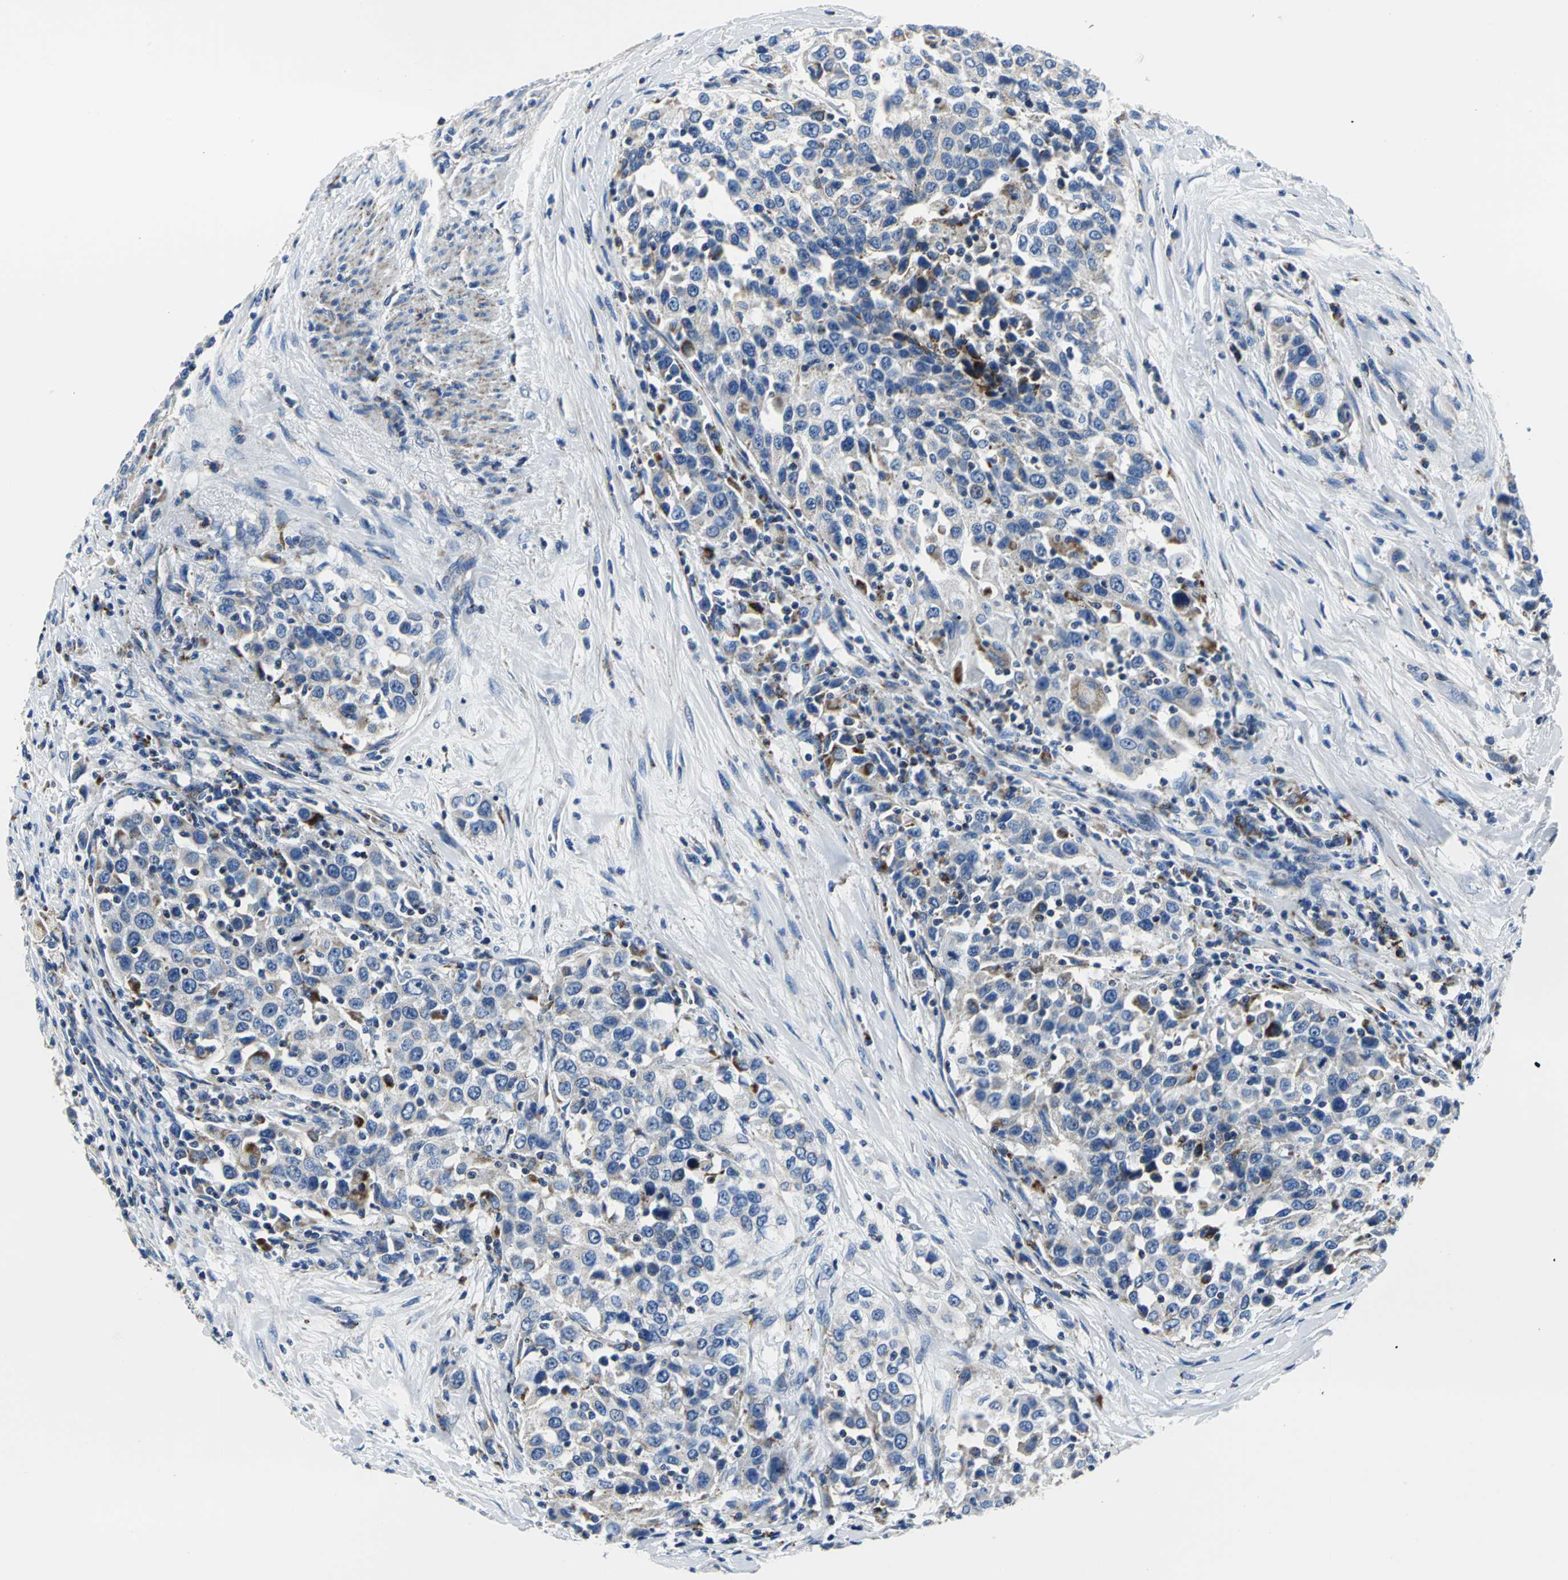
{"staining": {"intensity": "weak", "quantity": "<25%", "location": "cytoplasmic/membranous"}, "tissue": "urothelial cancer", "cell_type": "Tumor cells", "image_type": "cancer", "snomed": [{"axis": "morphology", "description": "Urothelial carcinoma, High grade"}, {"axis": "topography", "description": "Urinary bladder"}], "caption": "Immunohistochemistry photomicrograph of neoplastic tissue: urothelial carcinoma (high-grade) stained with DAB displays no significant protein expression in tumor cells. The staining was performed using DAB to visualize the protein expression in brown, while the nuclei were stained in blue with hematoxylin (Magnification: 20x).", "gene": "IFI6", "patient": {"sex": "female", "age": 80}}